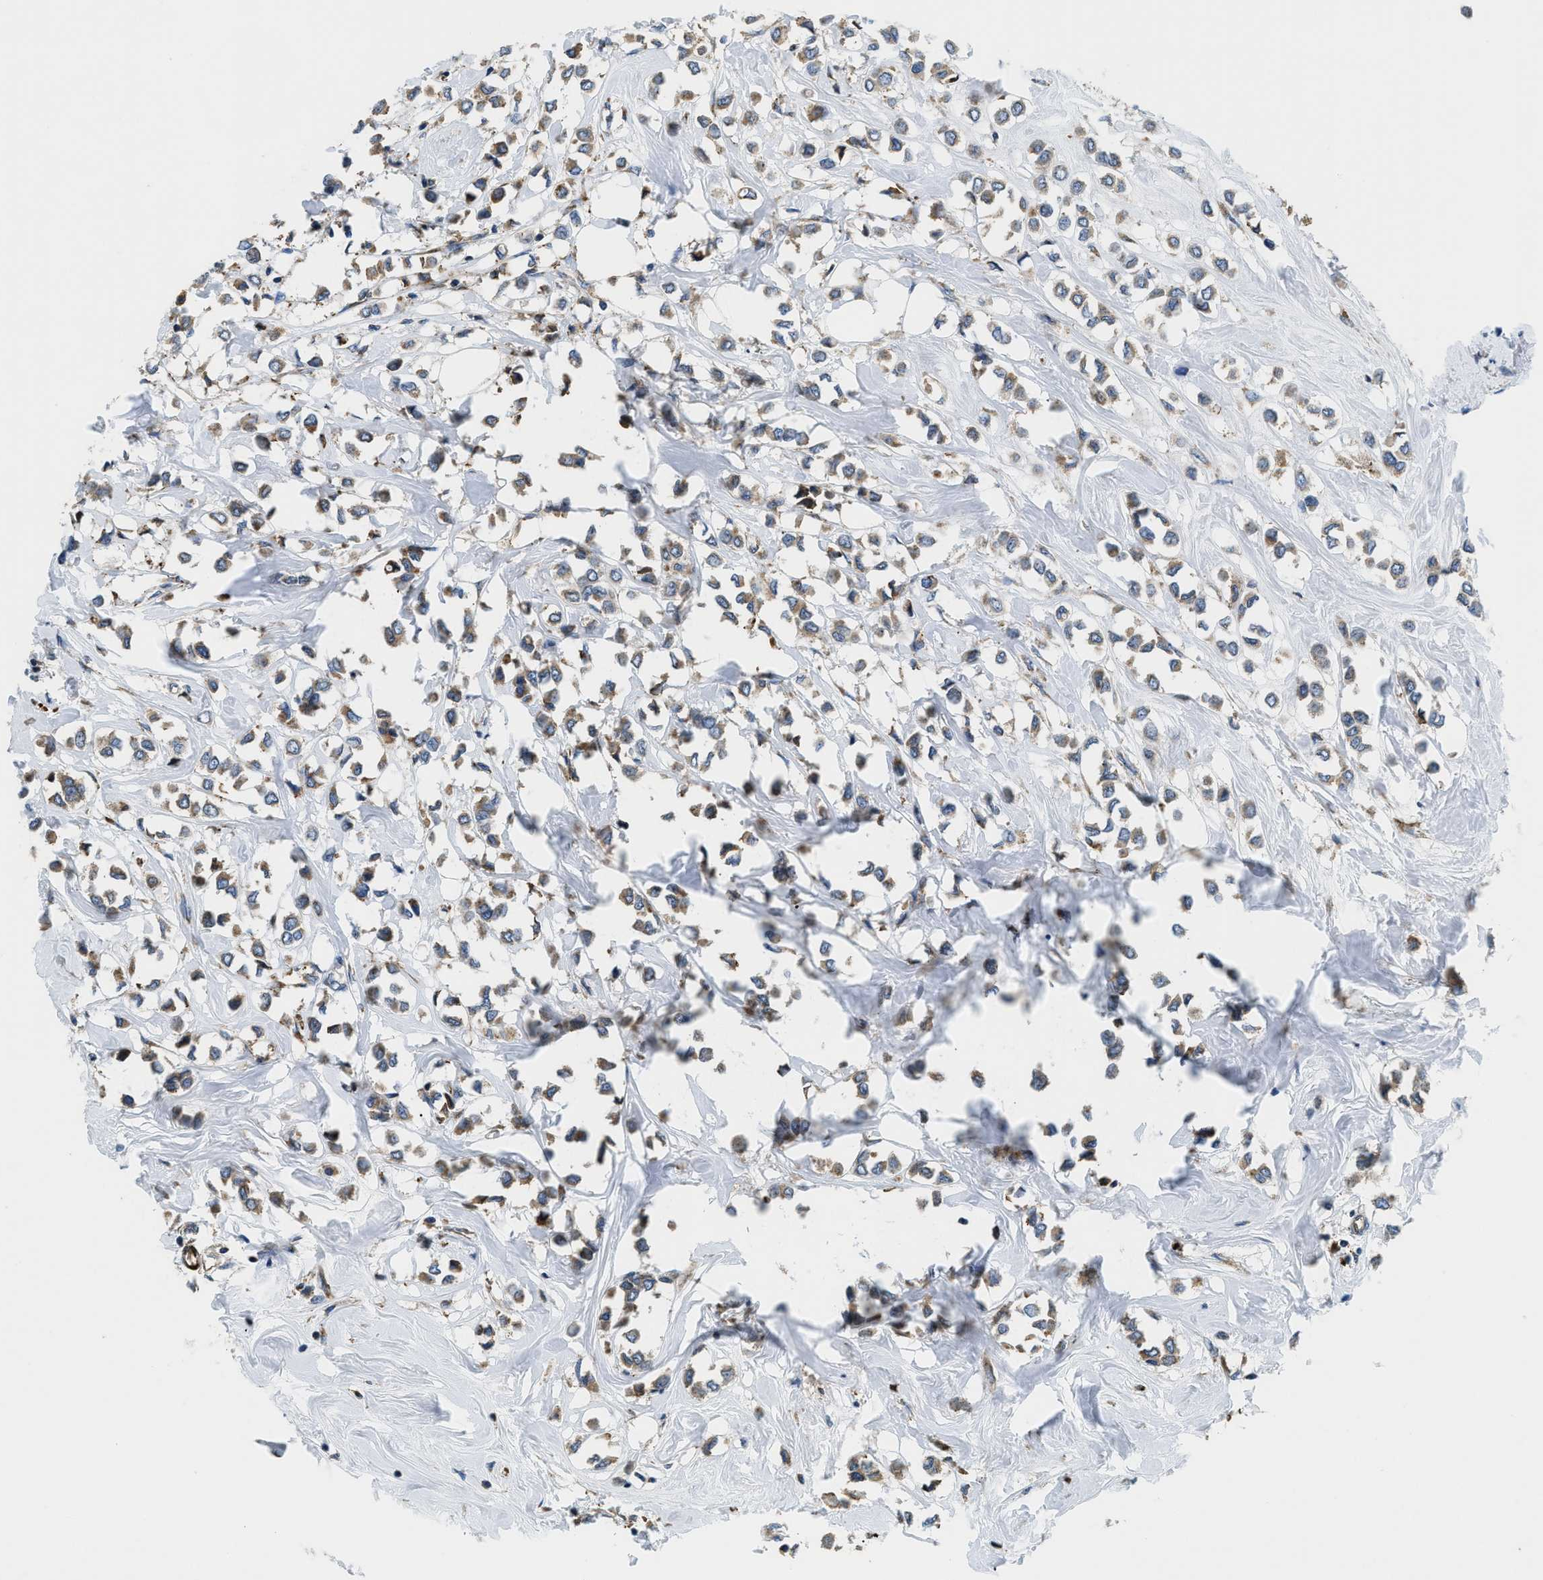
{"staining": {"intensity": "moderate", "quantity": ">75%", "location": "cytoplasmic/membranous"}, "tissue": "breast cancer", "cell_type": "Tumor cells", "image_type": "cancer", "snomed": [{"axis": "morphology", "description": "Lobular carcinoma"}, {"axis": "topography", "description": "Breast"}], "caption": "Human lobular carcinoma (breast) stained with a protein marker shows moderate staining in tumor cells.", "gene": "CSPG4", "patient": {"sex": "female", "age": 51}}